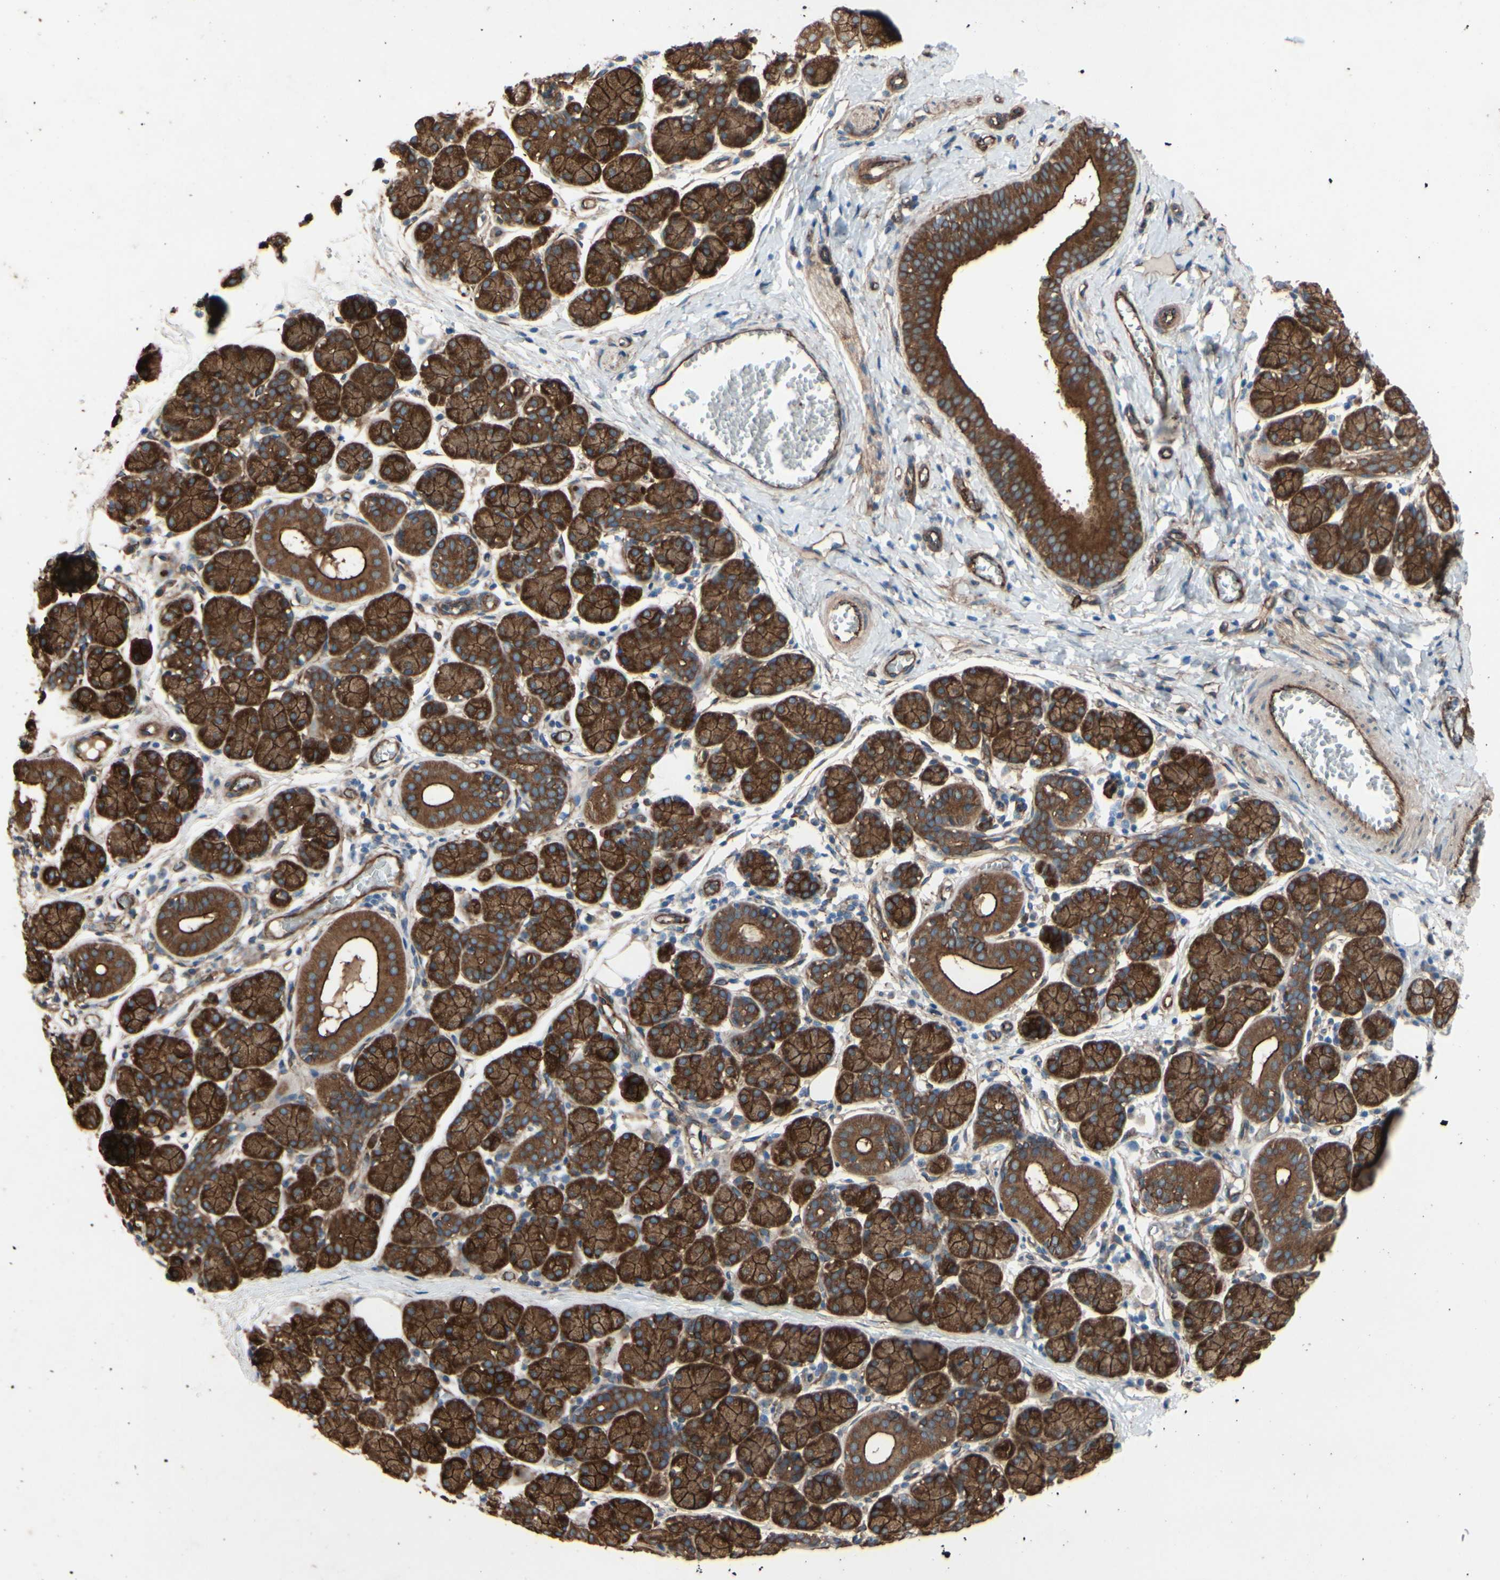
{"staining": {"intensity": "strong", "quantity": ">75%", "location": "cytoplasmic/membranous"}, "tissue": "salivary gland", "cell_type": "Glandular cells", "image_type": "normal", "snomed": [{"axis": "morphology", "description": "Normal tissue, NOS"}, {"axis": "morphology", "description": "Inflammation, NOS"}, {"axis": "topography", "description": "Lymph node"}, {"axis": "topography", "description": "Salivary gland"}], "caption": "A high-resolution photomicrograph shows IHC staining of normal salivary gland, which demonstrates strong cytoplasmic/membranous positivity in approximately >75% of glandular cells.", "gene": "CTTNBP2", "patient": {"sex": "male", "age": 3}}